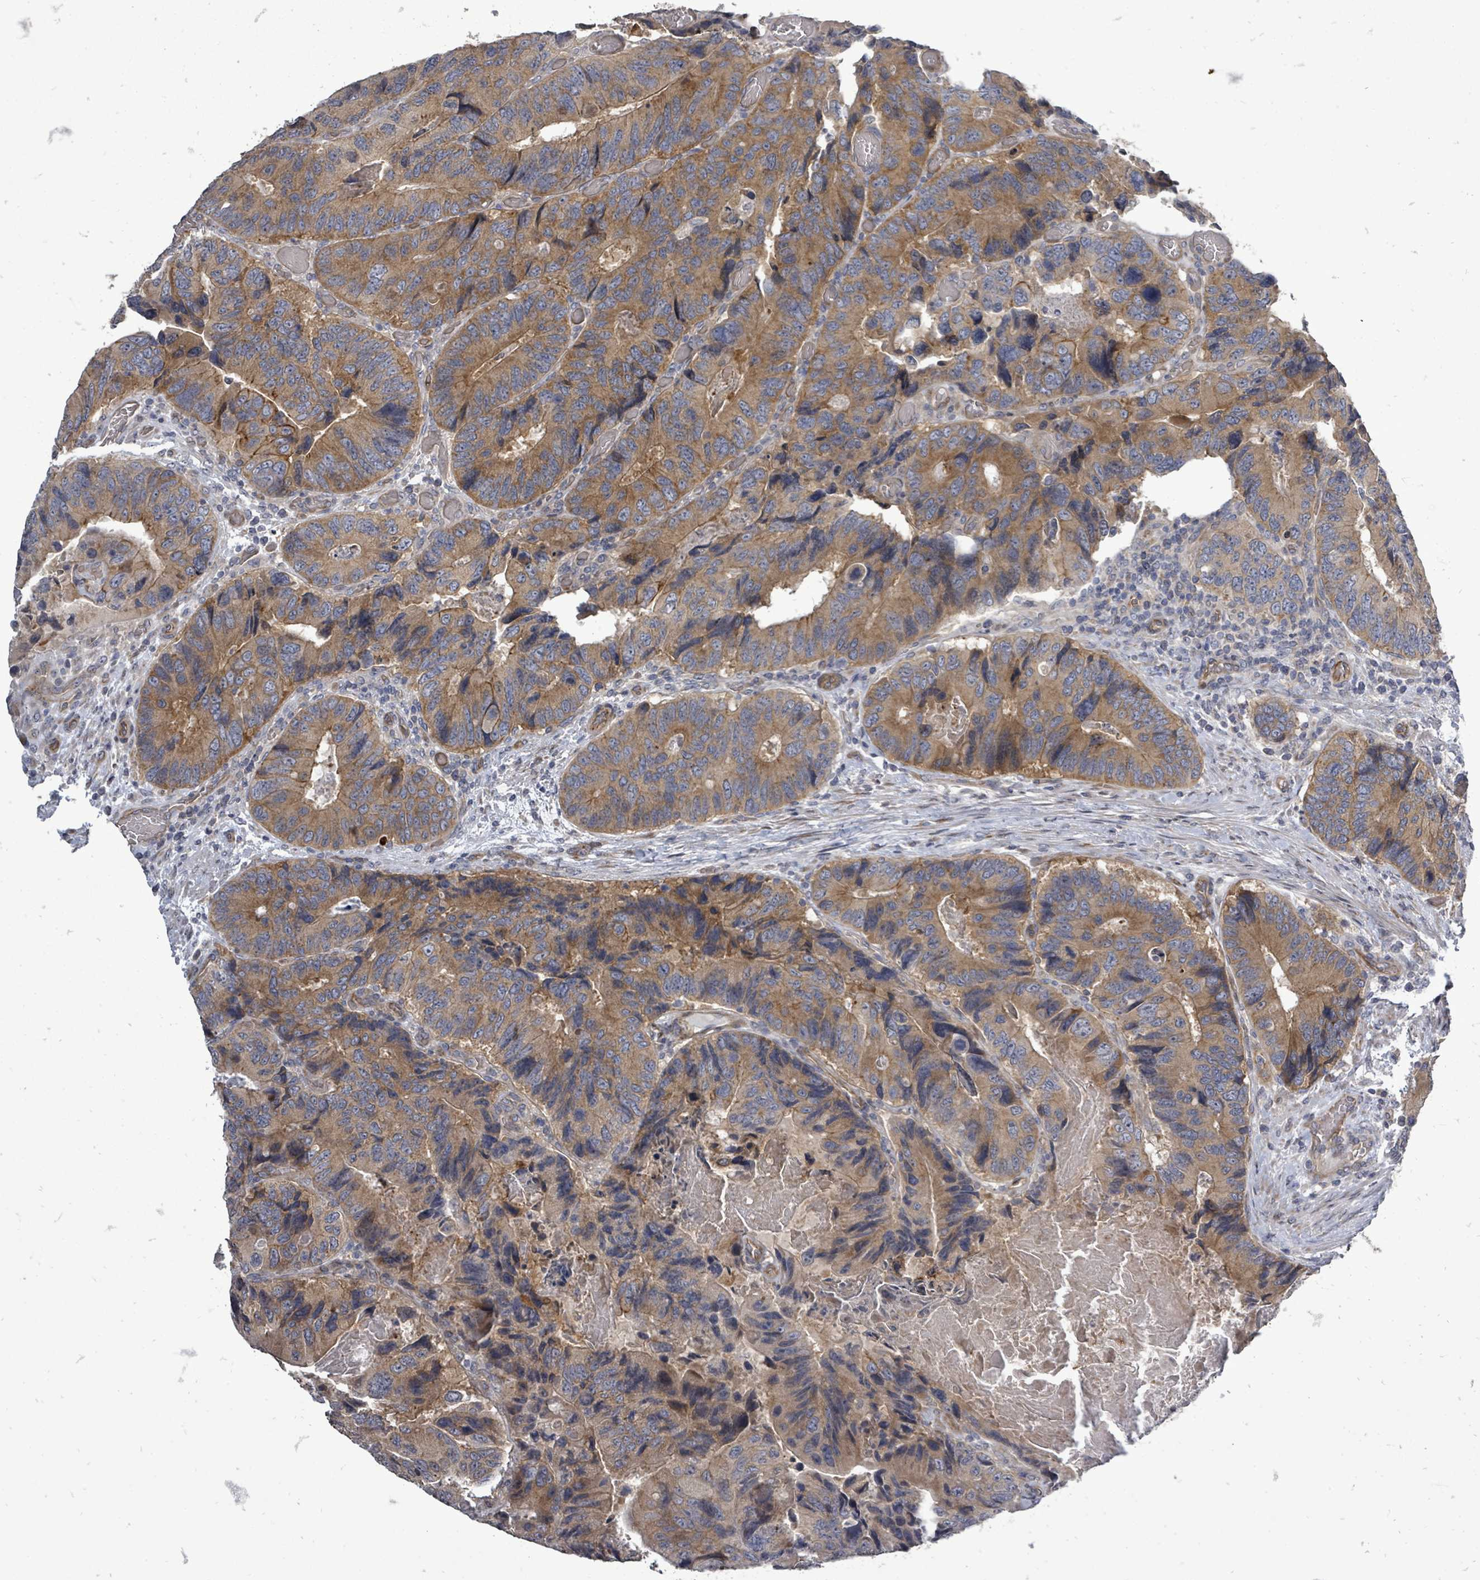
{"staining": {"intensity": "moderate", "quantity": ">75%", "location": "cytoplasmic/membranous"}, "tissue": "colorectal cancer", "cell_type": "Tumor cells", "image_type": "cancer", "snomed": [{"axis": "morphology", "description": "Adenocarcinoma, NOS"}, {"axis": "topography", "description": "Colon"}], "caption": "Tumor cells show medium levels of moderate cytoplasmic/membranous positivity in approximately >75% of cells in human adenocarcinoma (colorectal). (brown staining indicates protein expression, while blue staining denotes nuclei).", "gene": "RALGAPB", "patient": {"sex": "male", "age": 84}}